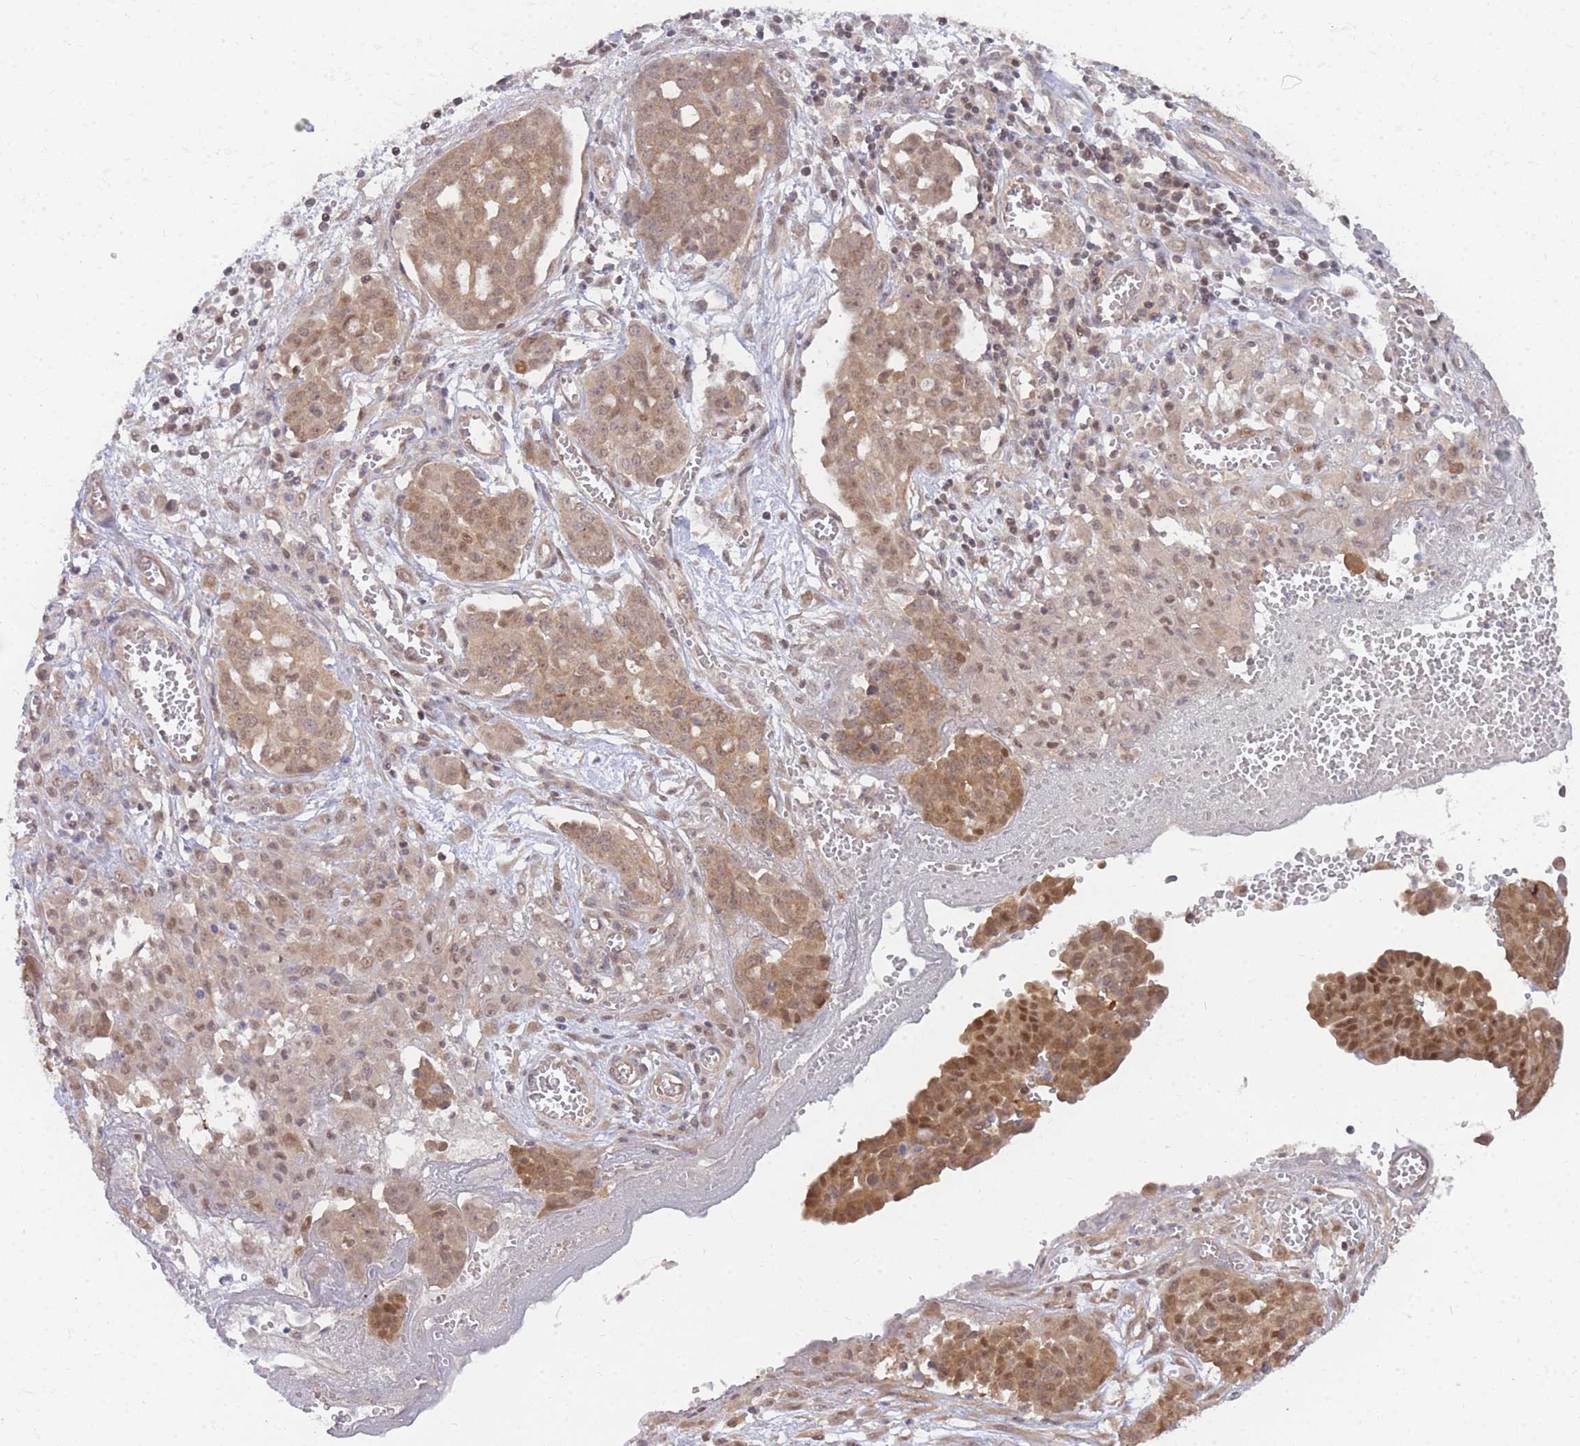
{"staining": {"intensity": "moderate", "quantity": ">75%", "location": "cytoplasmic/membranous,nuclear"}, "tissue": "ovarian cancer", "cell_type": "Tumor cells", "image_type": "cancer", "snomed": [{"axis": "morphology", "description": "Cystadenocarcinoma, serous, NOS"}, {"axis": "topography", "description": "Soft tissue"}, {"axis": "topography", "description": "Ovary"}], "caption": "Ovarian cancer (serous cystadenocarcinoma) stained with DAB immunohistochemistry displays medium levels of moderate cytoplasmic/membranous and nuclear expression in approximately >75% of tumor cells.", "gene": "KIAA1191", "patient": {"sex": "female", "age": 57}}